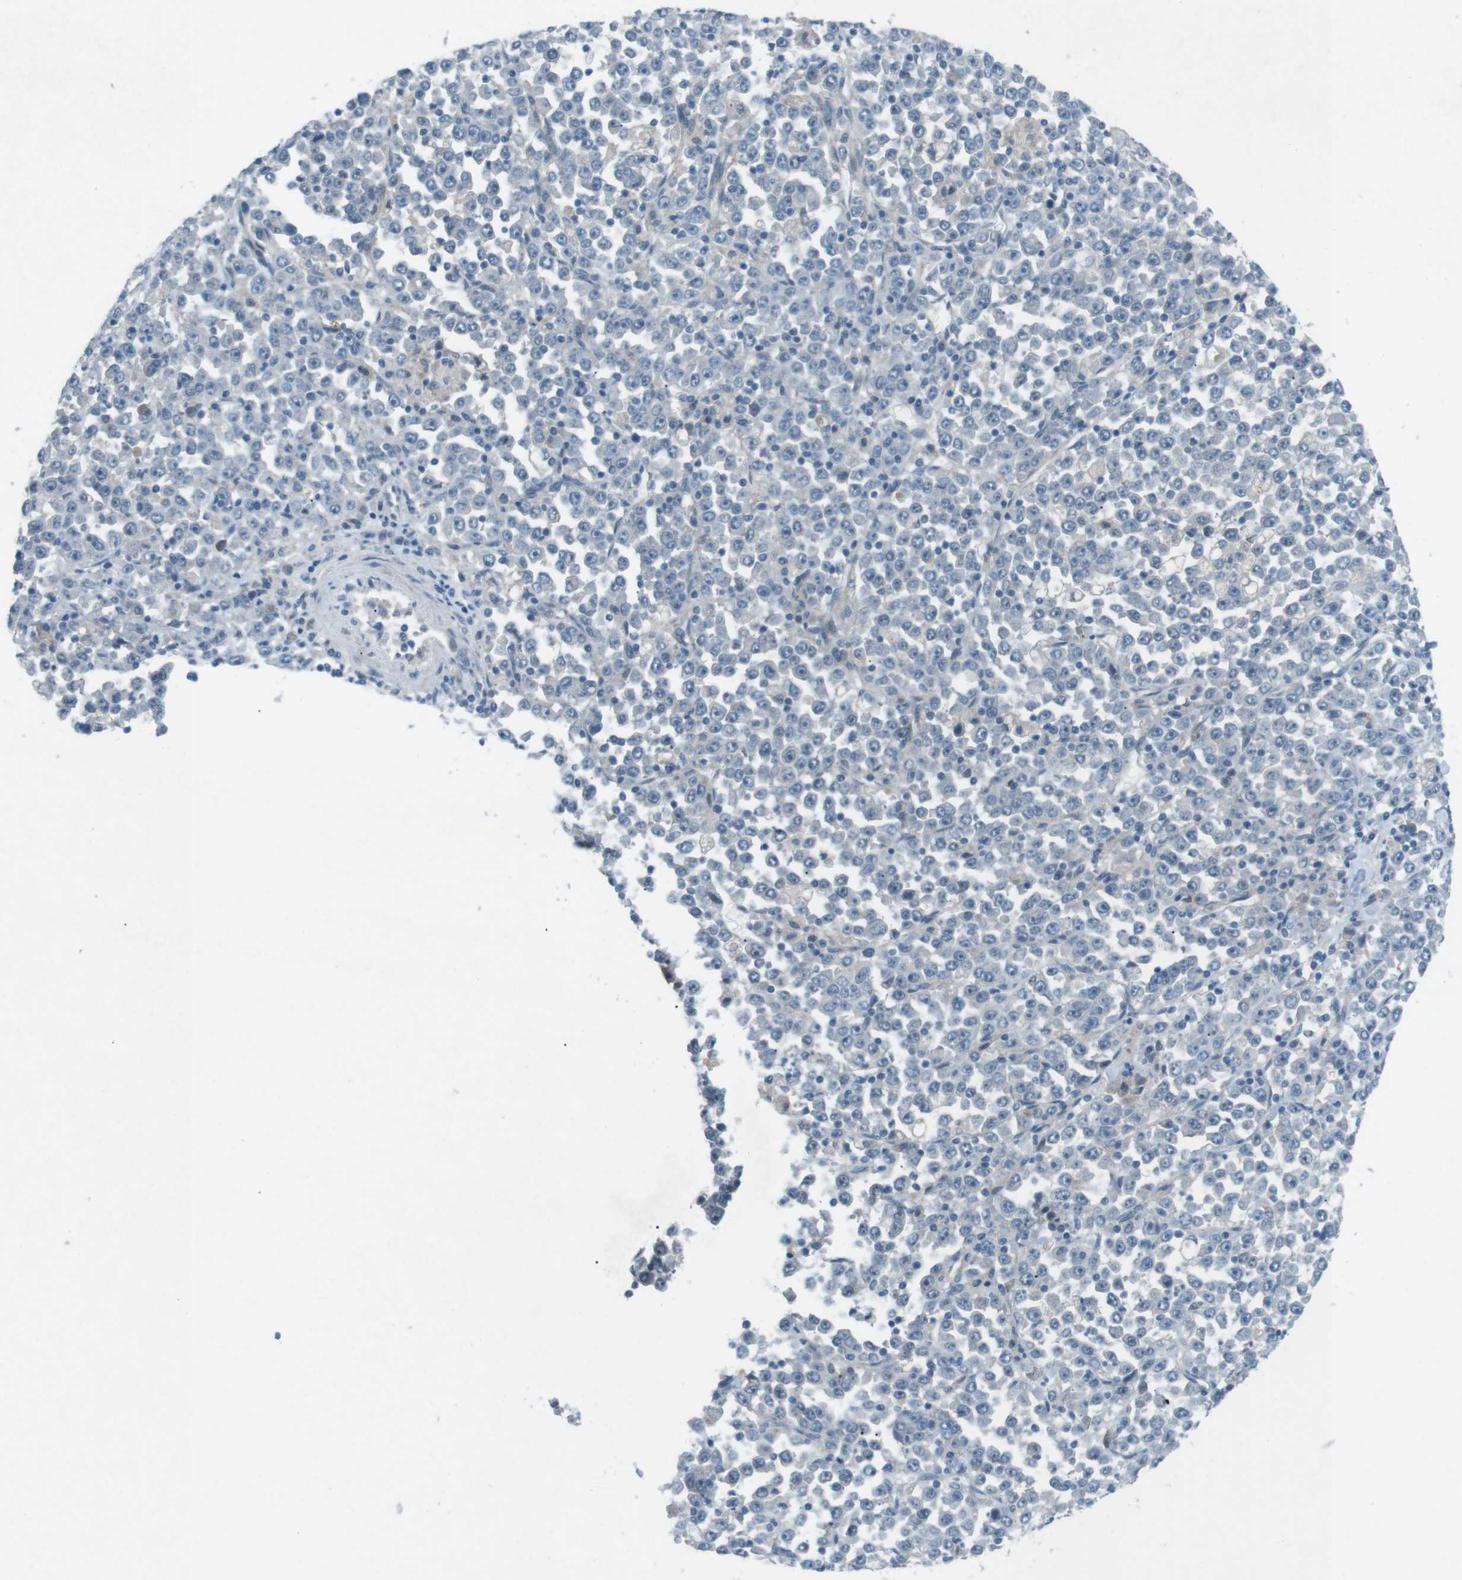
{"staining": {"intensity": "negative", "quantity": "none", "location": "none"}, "tissue": "stomach cancer", "cell_type": "Tumor cells", "image_type": "cancer", "snomed": [{"axis": "morphology", "description": "Normal tissue, NOS"}, {"axis": "morphology", "description": "Adenocarcinoma, NOS"}, {"axis": "topography", "description": "Stomach, upper"}, {"axis": "topography", "description": "Stomach"}], "caption": "This is an immunohistochemistry histopathology image of stomach cancer. There is no staining in tumor cells.", "gene": "FCRLA", "patient": {"sex": "male", "age": 59}}